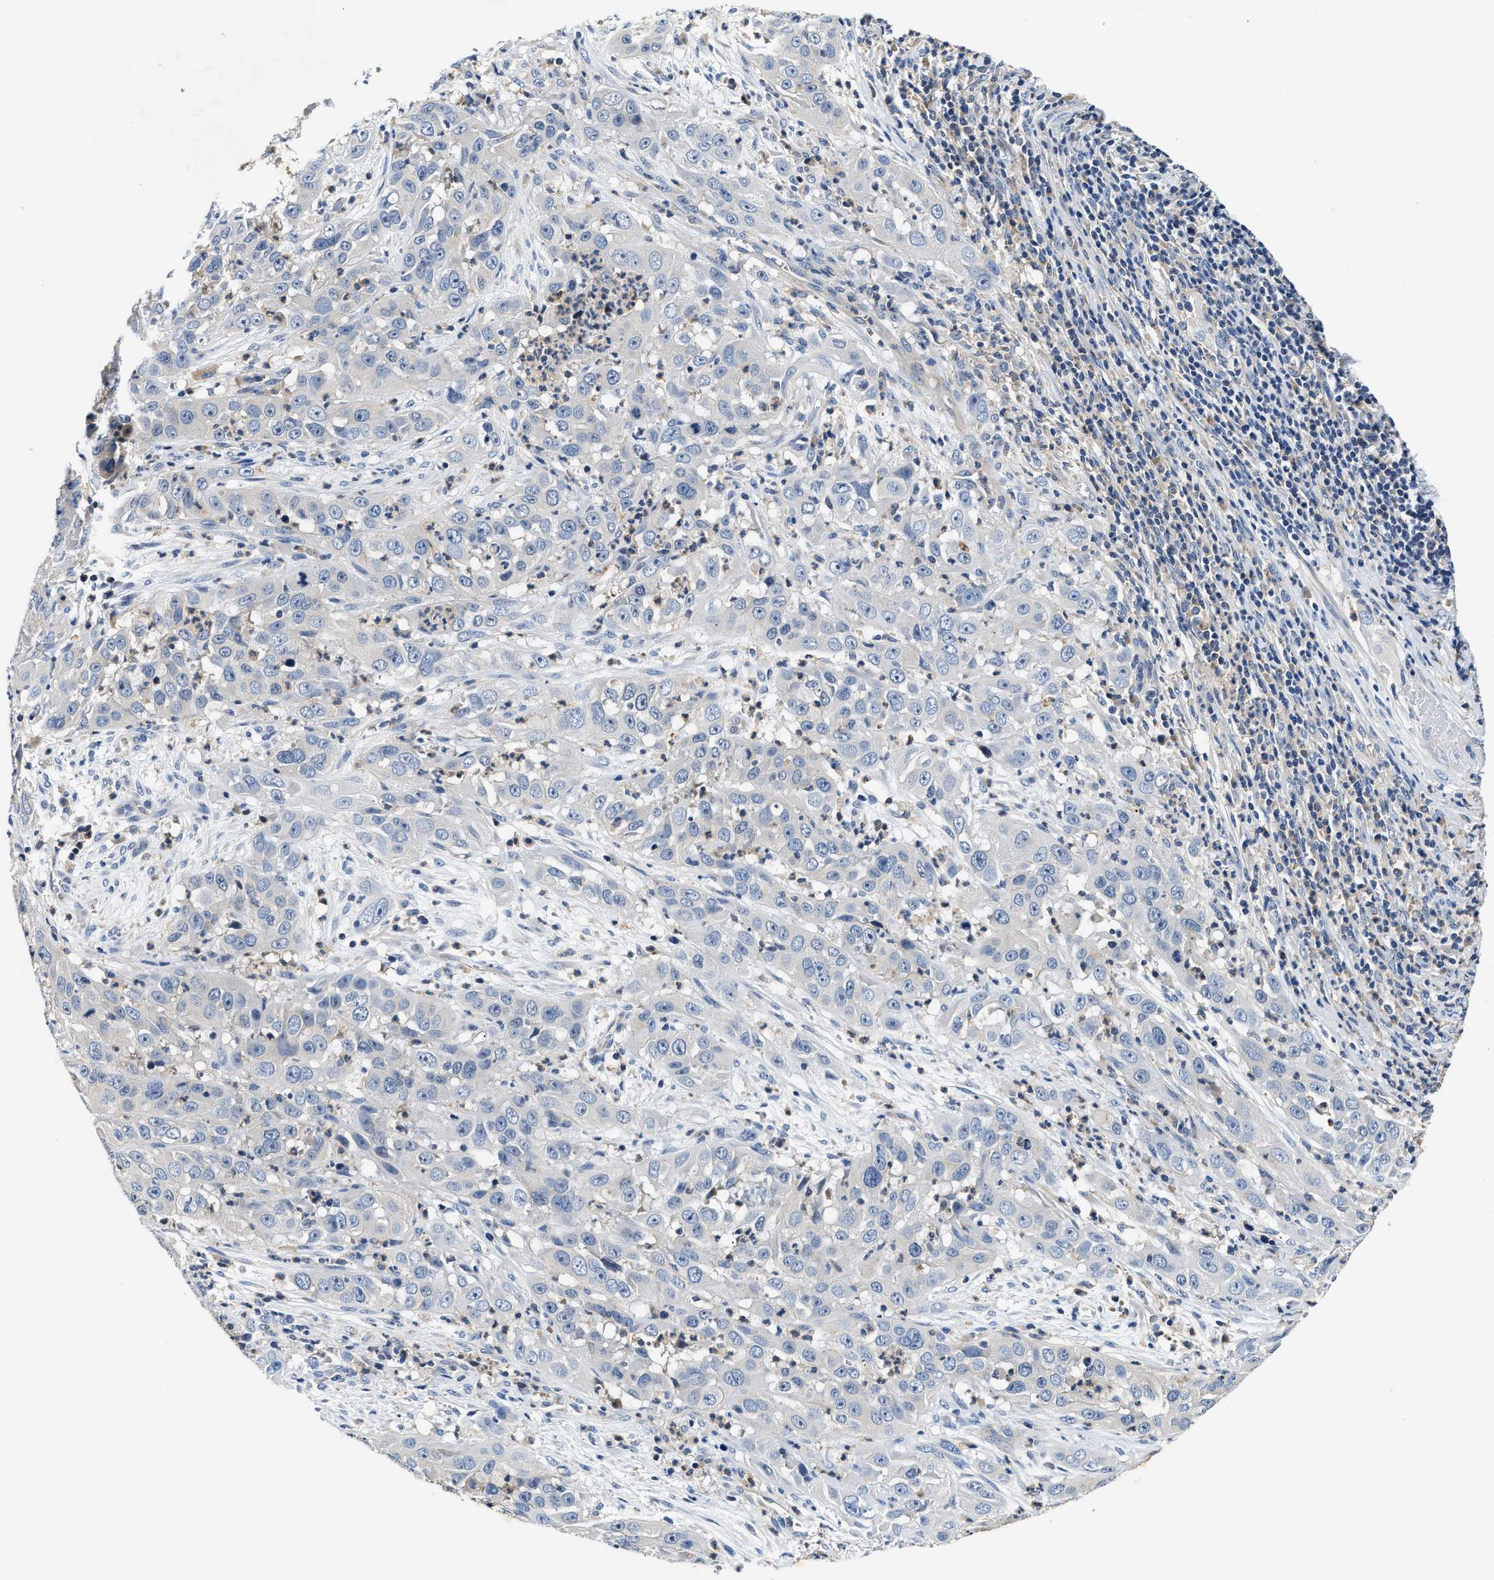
{"staining": {"intensity": "negative", "quantity": "none", "location": "none"}, "tissue": "cervical cancer", "cell_type": "Tumor cells", "image_type": "cancer", "snomed": [{"axis": "morphology", "description": "Squamous cell carcinoma, NOS"}, {"axis": "topography", "description": "Cervix"}], "caption": "High power microscopy photomicrograph of an IHC image of cervical cancer, revealing no significant positivity in tumor cells. (DAB (3,3'-diaminobenzidine) immunohistochemistry (IHC) visualized using brightfield microscopy, high magnification).", "gene": "FAM185A", "patient": {"sex": "female", "age": 32}}